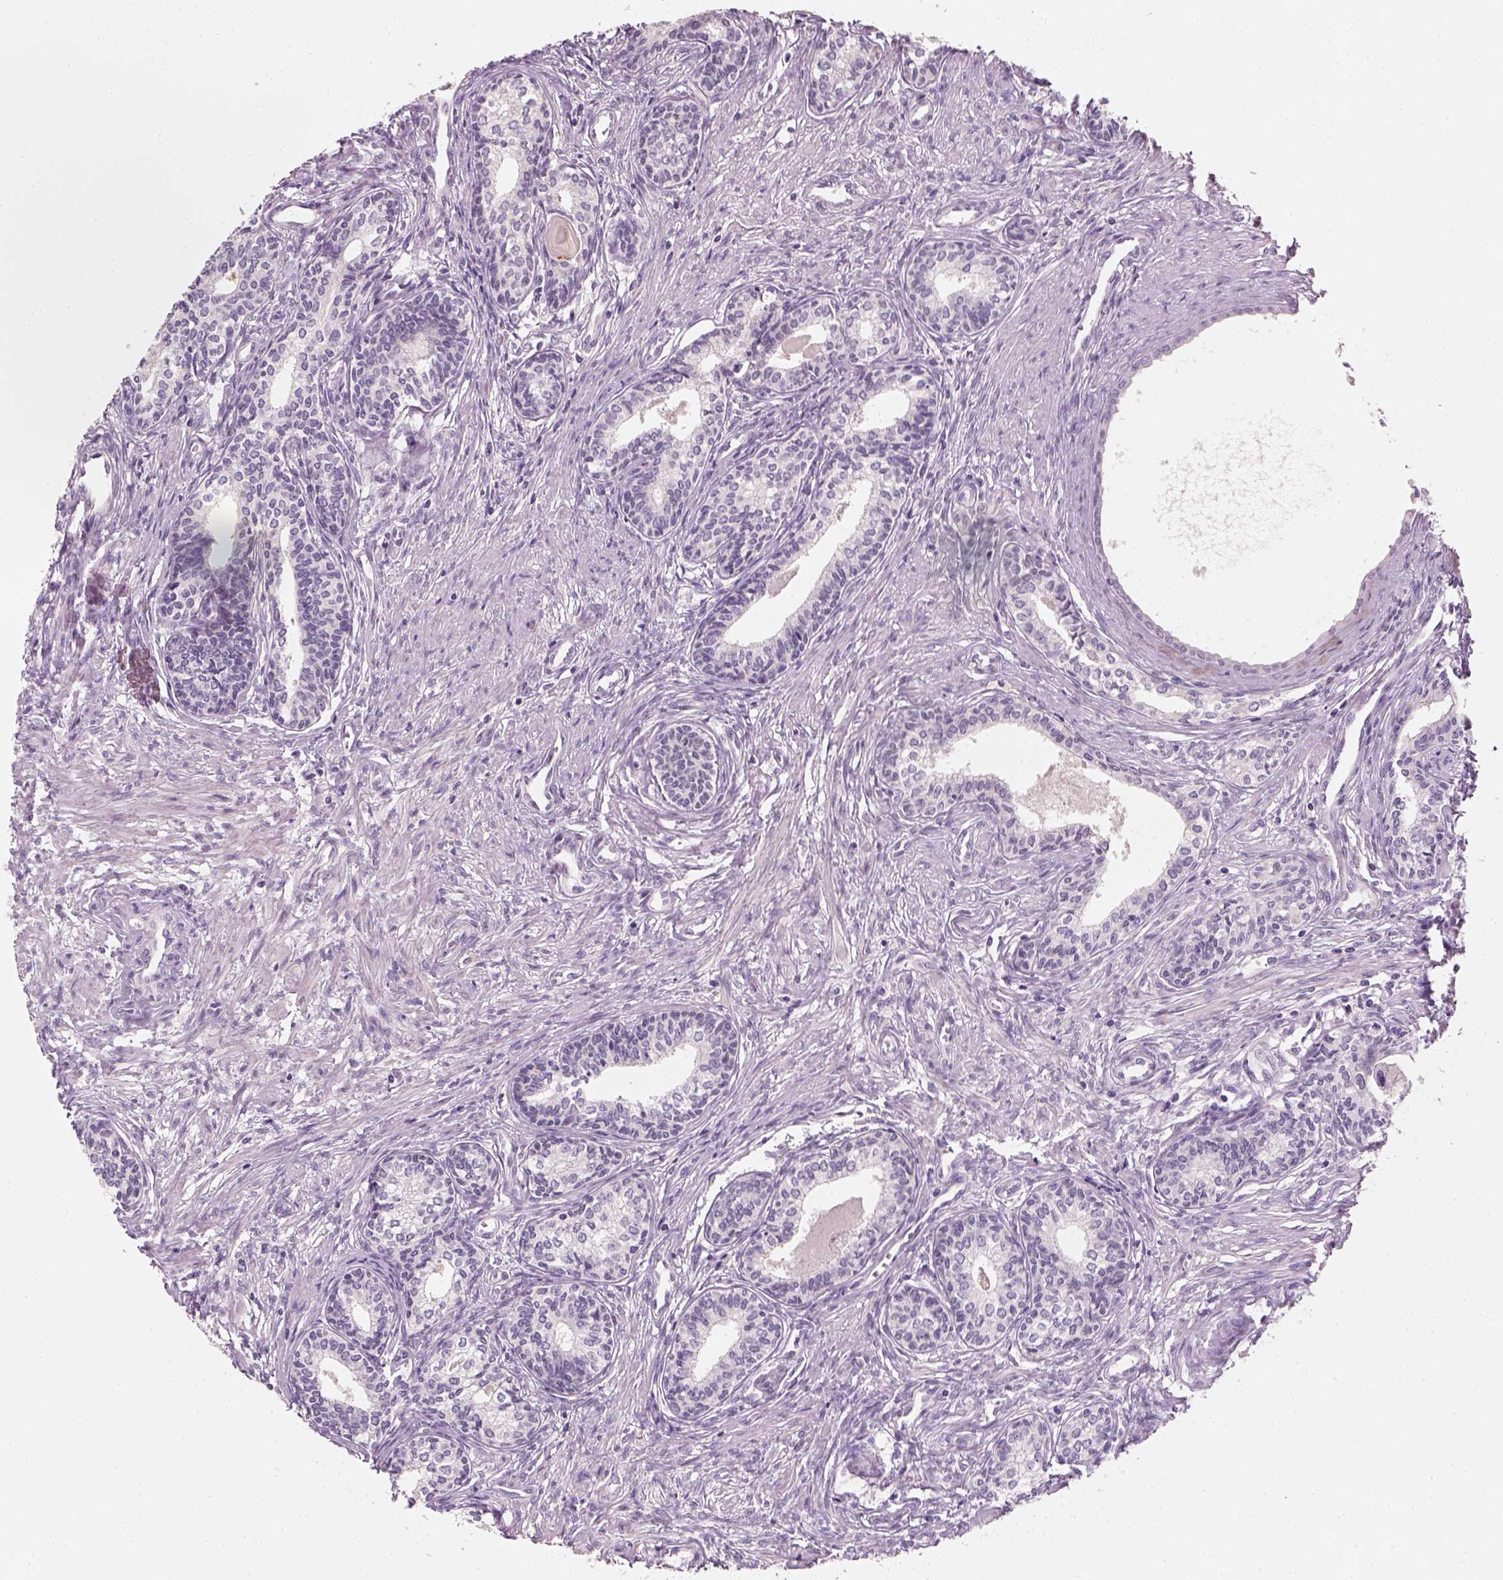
{"staining": {"intensity": "negative", "quantity": "none", "location": "none"}, "tissue": "prostate", "cell_type": "Glandular cells", "image_type": "normal", "snomed": [{"axis": "morphology", "description": "Normal tissue, NOS"}, {"axis": "topography", "description": "Prostate"}], "caption": "Protein analysis of unremarkable prostate exhibits no significant positivity in glandular cells.", "gene": "TP53", "patient": {"sex": "male", "age": 60}}